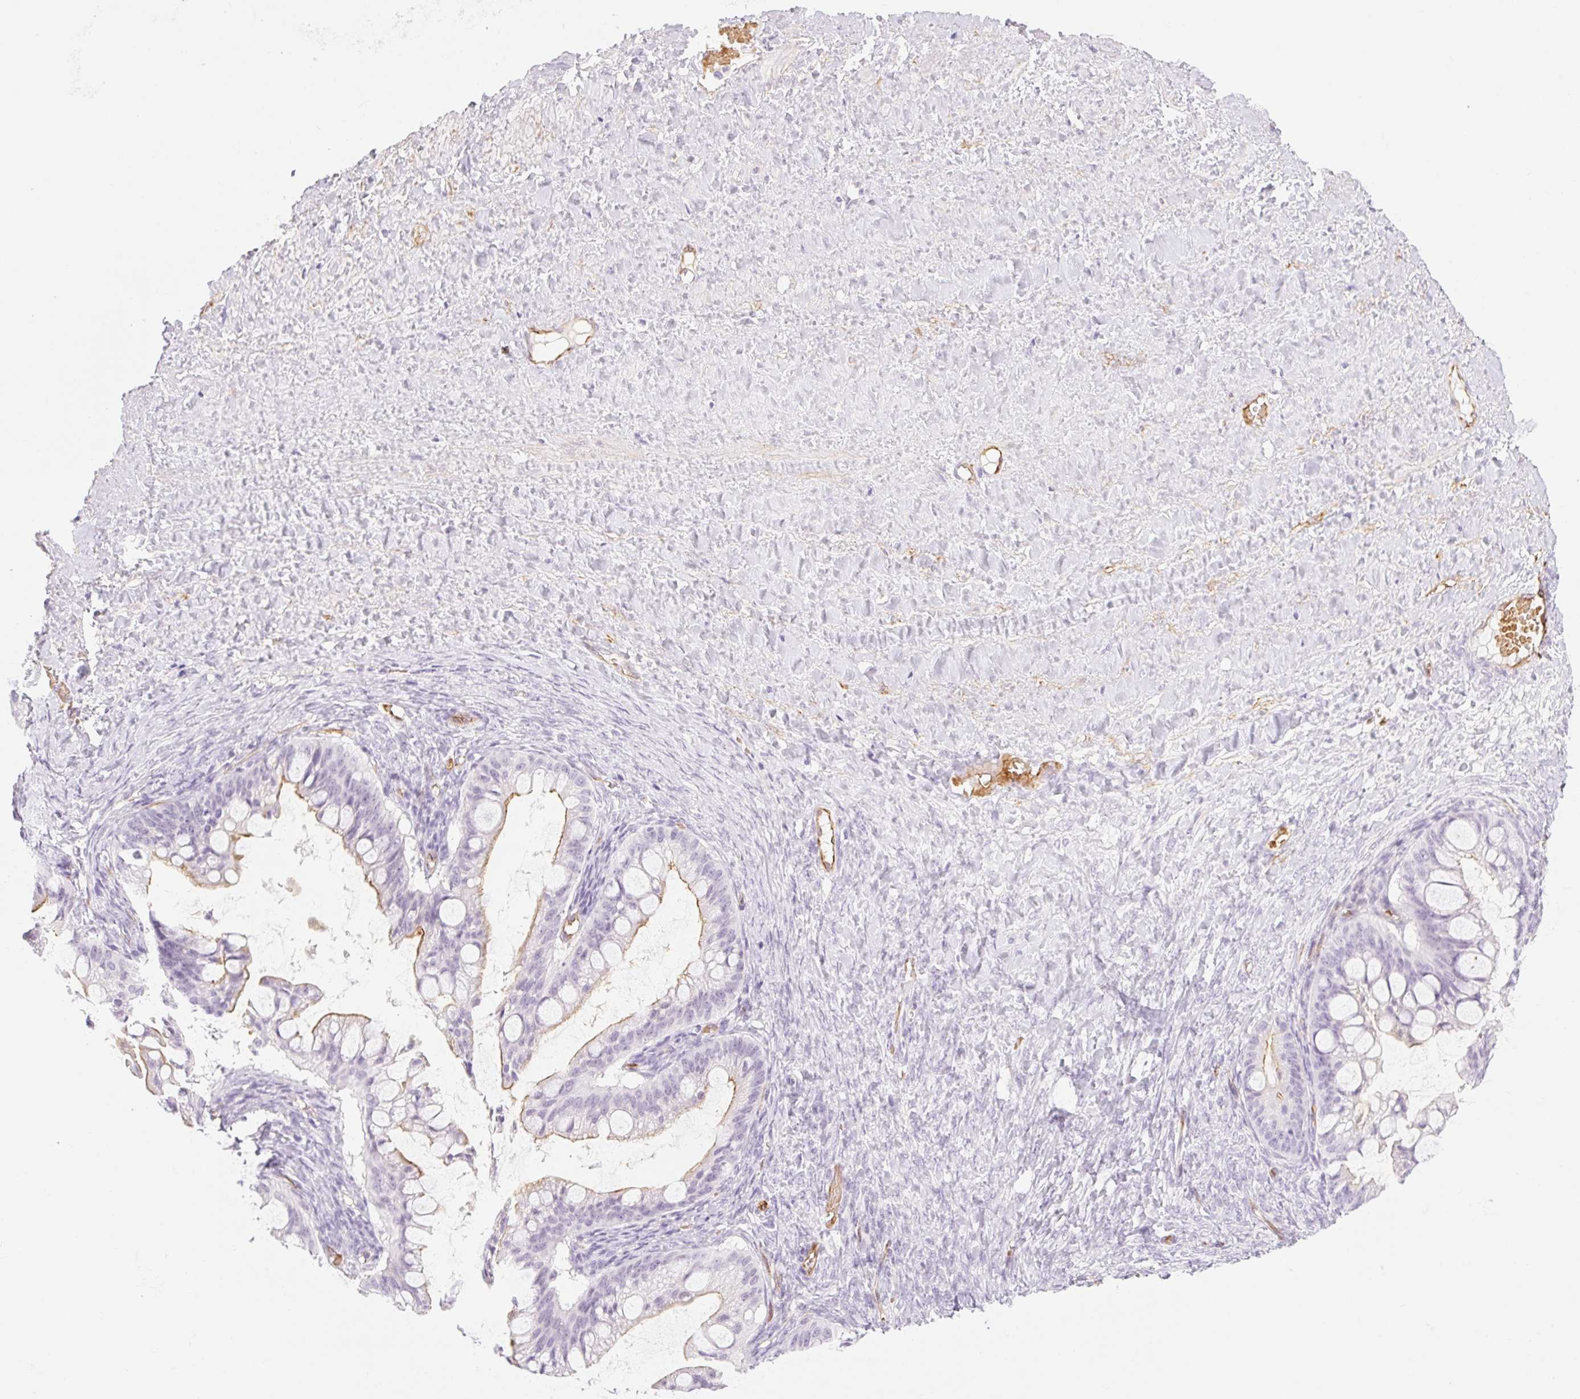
{"staining": {"intensity": "weak", "quantity": "<25%", "location": "cytoplasmic/membranous"}, "tissue": "ovarian cancer", "cell_type": "Tumor cells", "image_type": "cancer", "snomed": [{"axis": "morphology", "description": "Cystadenocarcinoma, mucinous, NOS"}, {"axis": "topography", "description": "Ovary"}], "caption": "Protein analysis of ovarian cancer demonstrates no significant expression in tumor cells.", "gene": "TAF1L", "patient": {"sex": "female", "age": 73}}